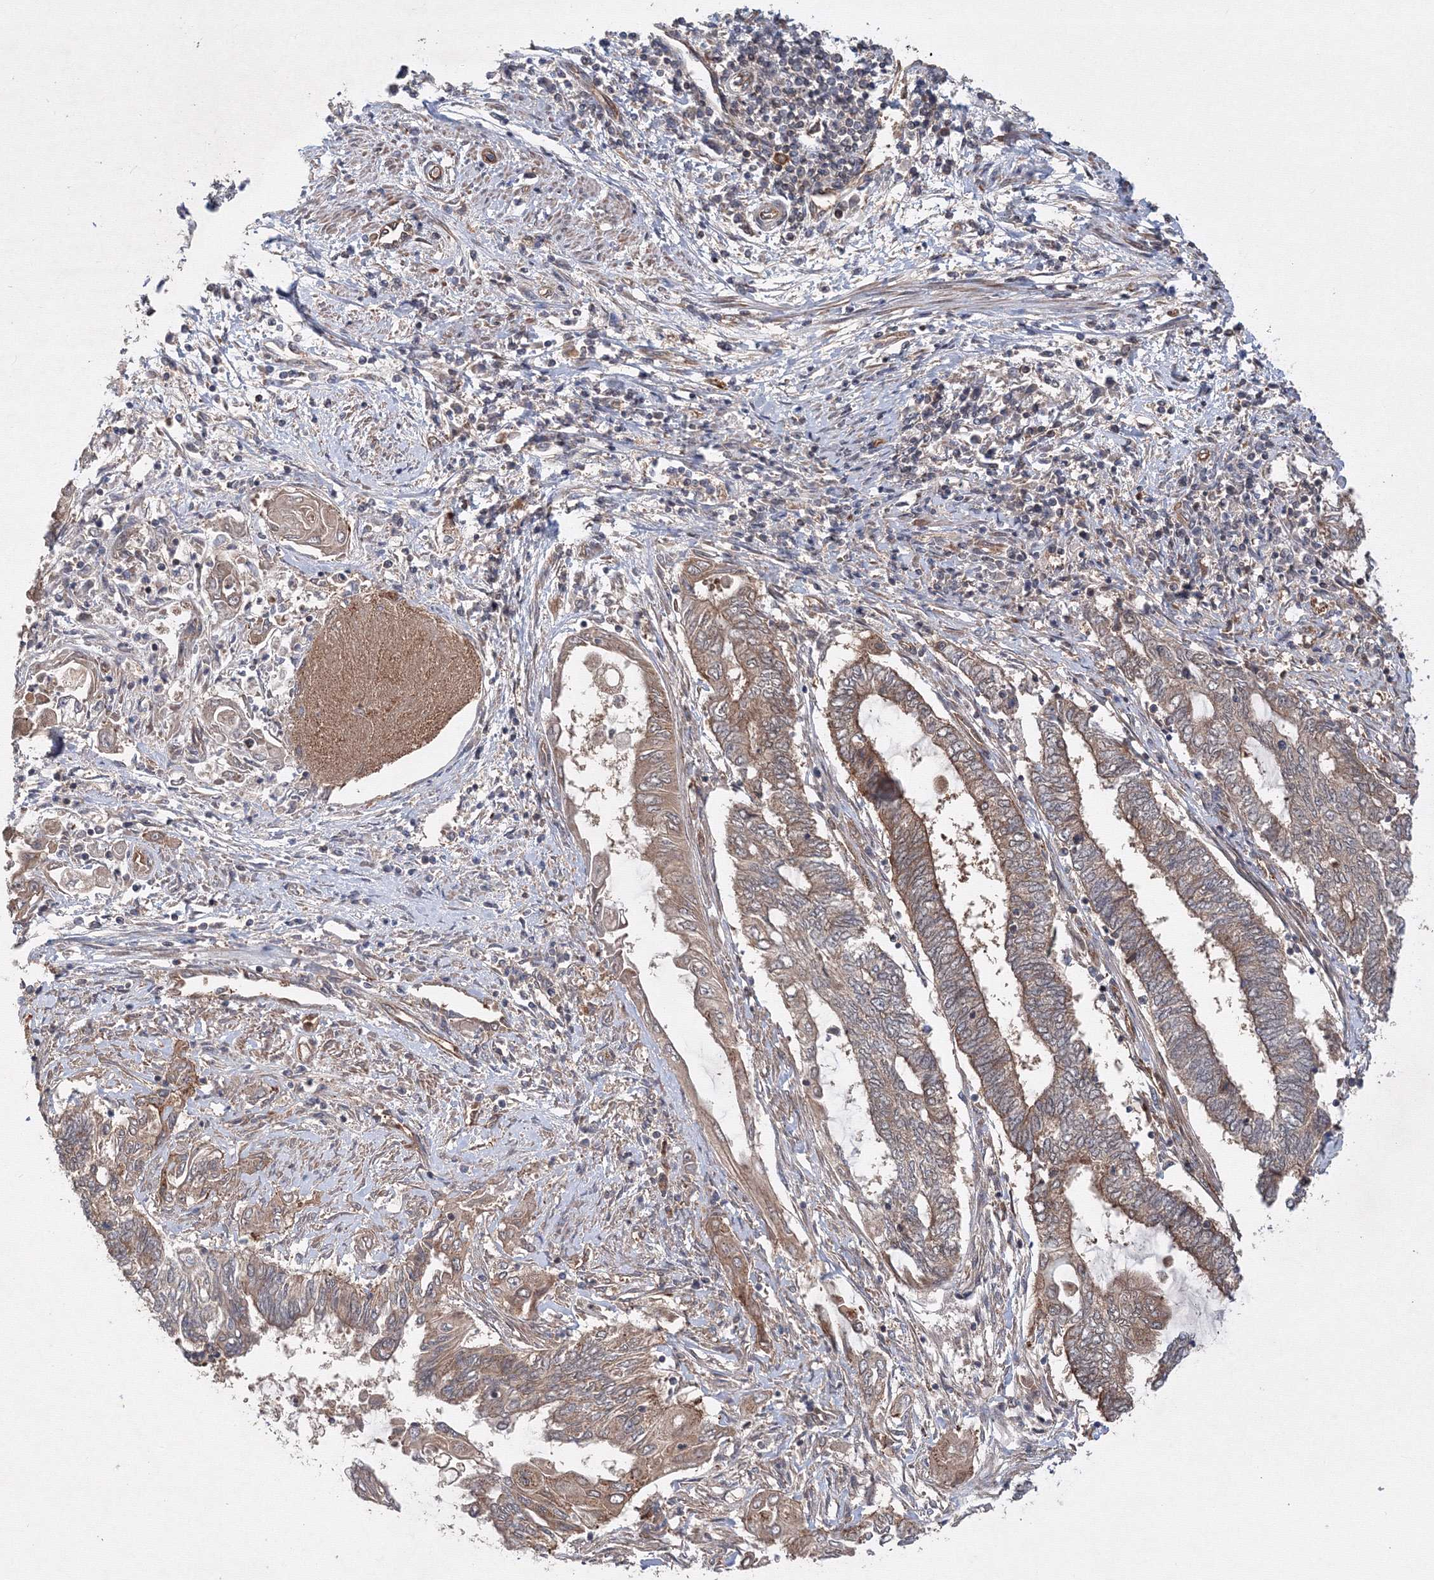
{"staining": {"intensity": "moderate", "quantity": ">75%", "location": "cytoplasmic/membranous"}, "tissue": "endometrial cancer", "cell_type": "Tumor cells", "image_type": "cancer", "snomed": [{"axis": "morphology", "description": "Adenocarcinoma, NOS"}, {"axis": "topography", "description": "Uterus"}, {"axis": "topography", "description": "Endometrium"}], "caption": "Immunohistochemistry (DAB (3,3'-diaminobenzidine)) staining of endometrial adenocarcinoma exhibits moderate cytoplasmic/membranous protein expression in about >75% of tumor cells.", "gene": "DCTD", "patient": {"sex": "female", "age": 70}}